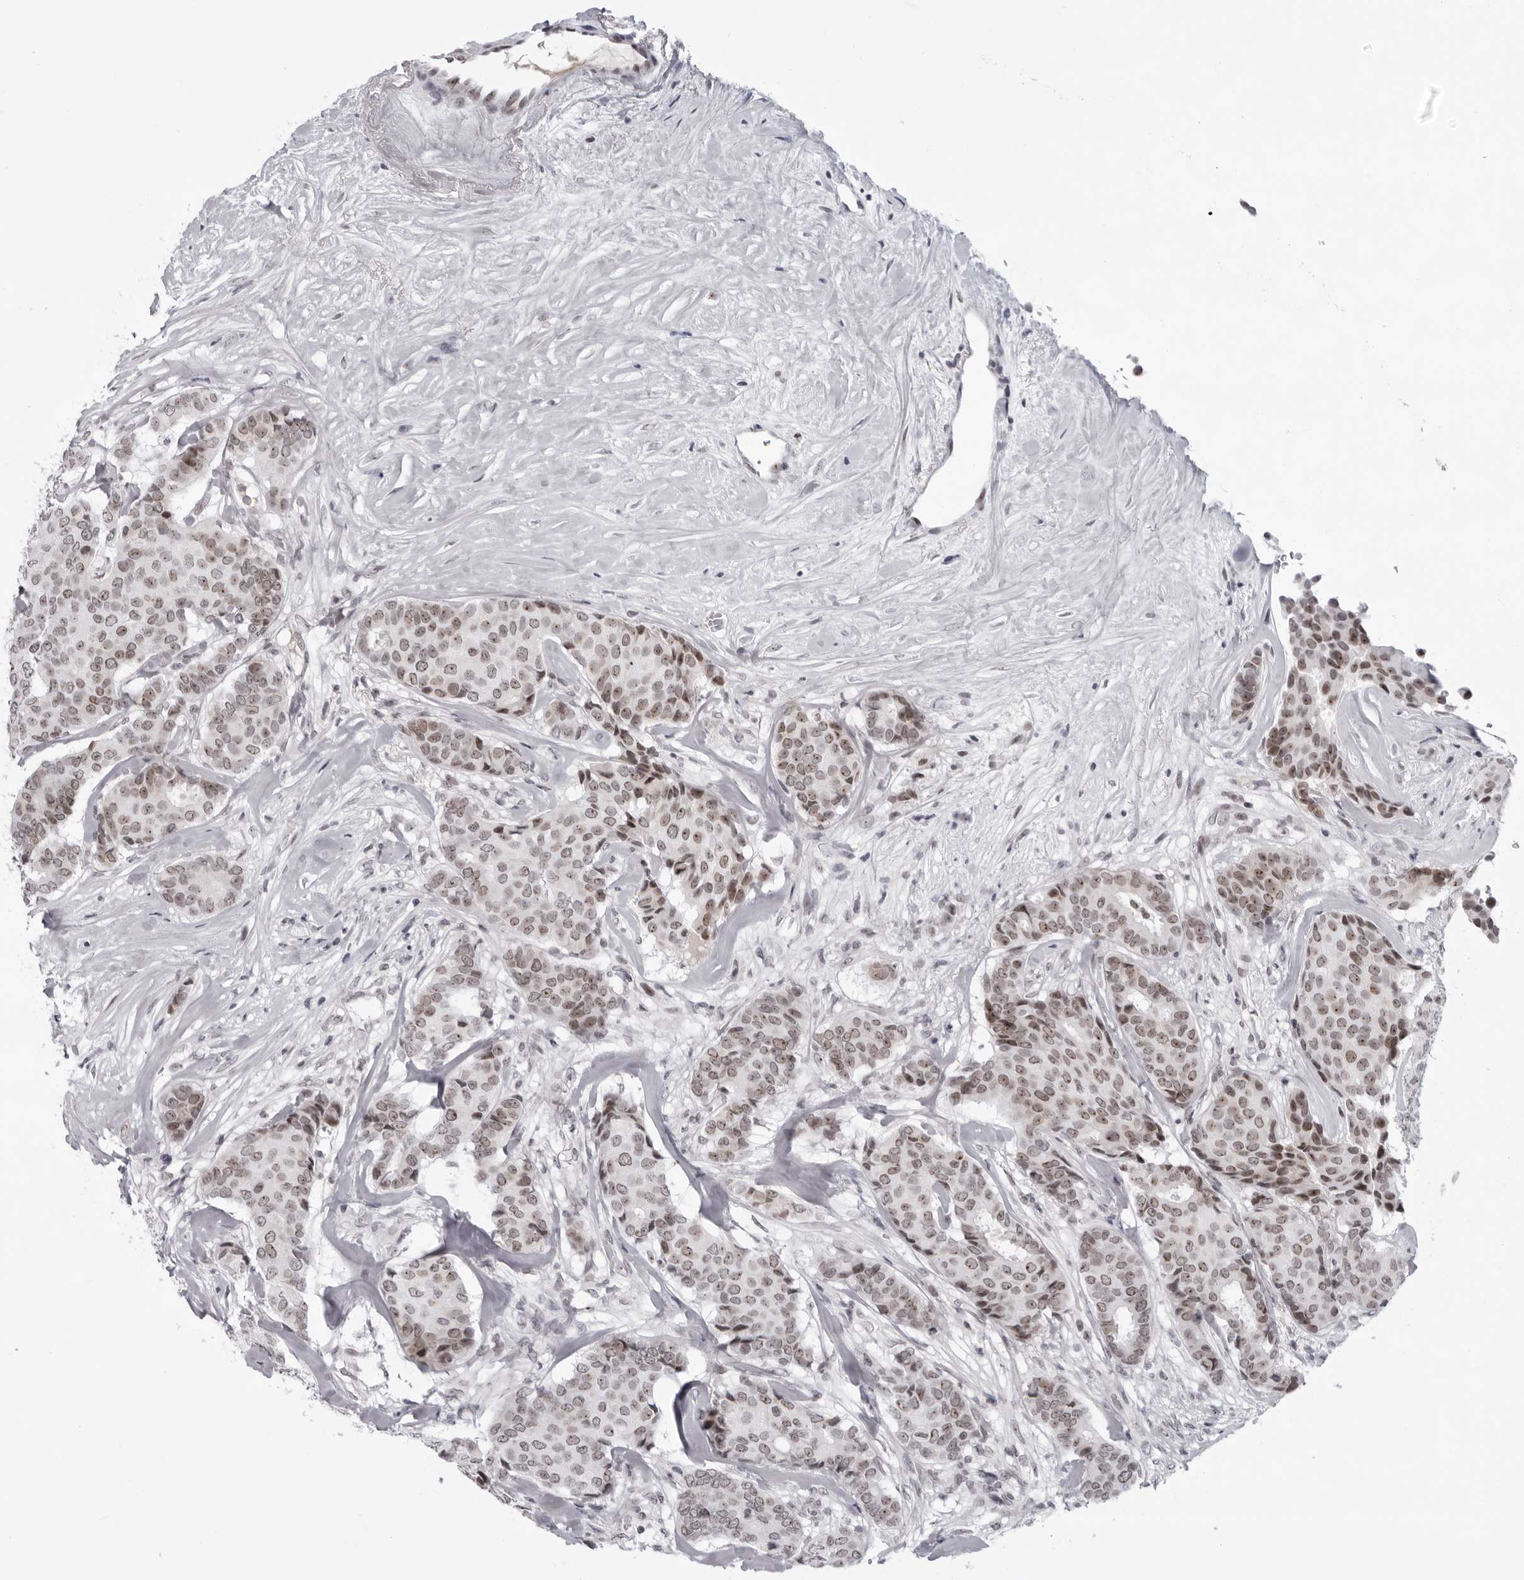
{"staining": {"intensity": "moderate", "quantity": ">75%", "location": "nuclear"}, "tissue": "breast cancer", "cell_type": "Tumor cells", "image_type": "cancer", "snomed": [{"axis": "morphology", "description": "Duct carcinoma"}, {"axis": "topography", "description": "Breast"}], "caption": "Breast infiltrating ductal carcinoma stained with DAB (3,3'-diaminobenzidine) immunohistochemistry exhibits medium levels of moderate nuclear positivity in approximately >75% of tumor cells.", "gene": "EXOSC10", "patient": {"sex": "female", "age": 75}}